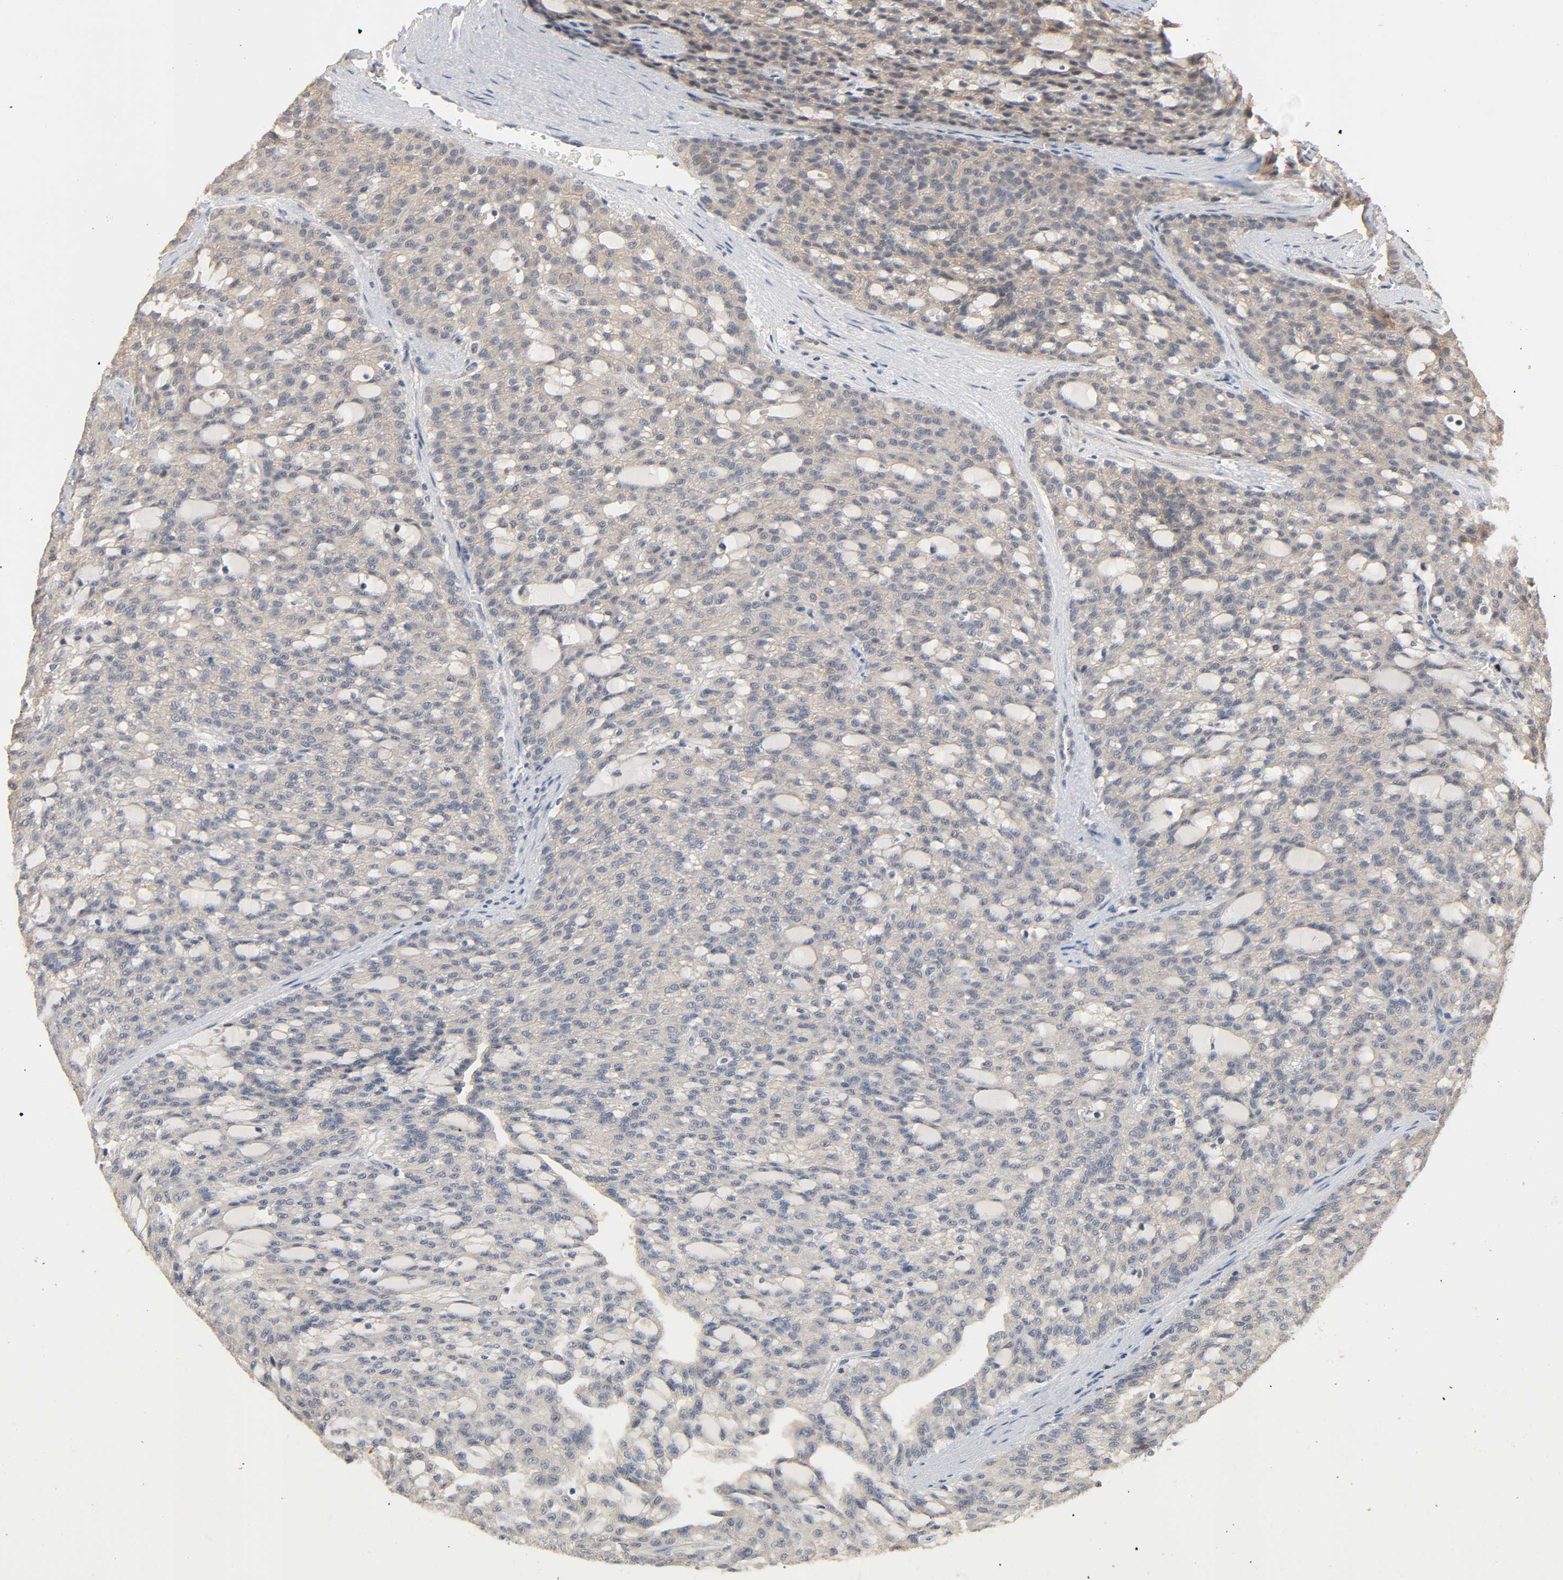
{"staining": {"intensity": "negative", "quantity": "none", "location": "none"}, "tissue": "renal cancer", "cell_type": "Tumor cells", "image_type": "cancer", "snomed": [{"axis": "morphology", "description": "Adenocarcinoma, NOS"}, {"axis": "topography", "description": "Kidney"}], "caption": "This is an immunohistochemistry image of human adenocarcinoma (renal). There is no expression in tumor cells.", "gene": "MAGEA8", "patient": {"sex": "male", "age": 63}}